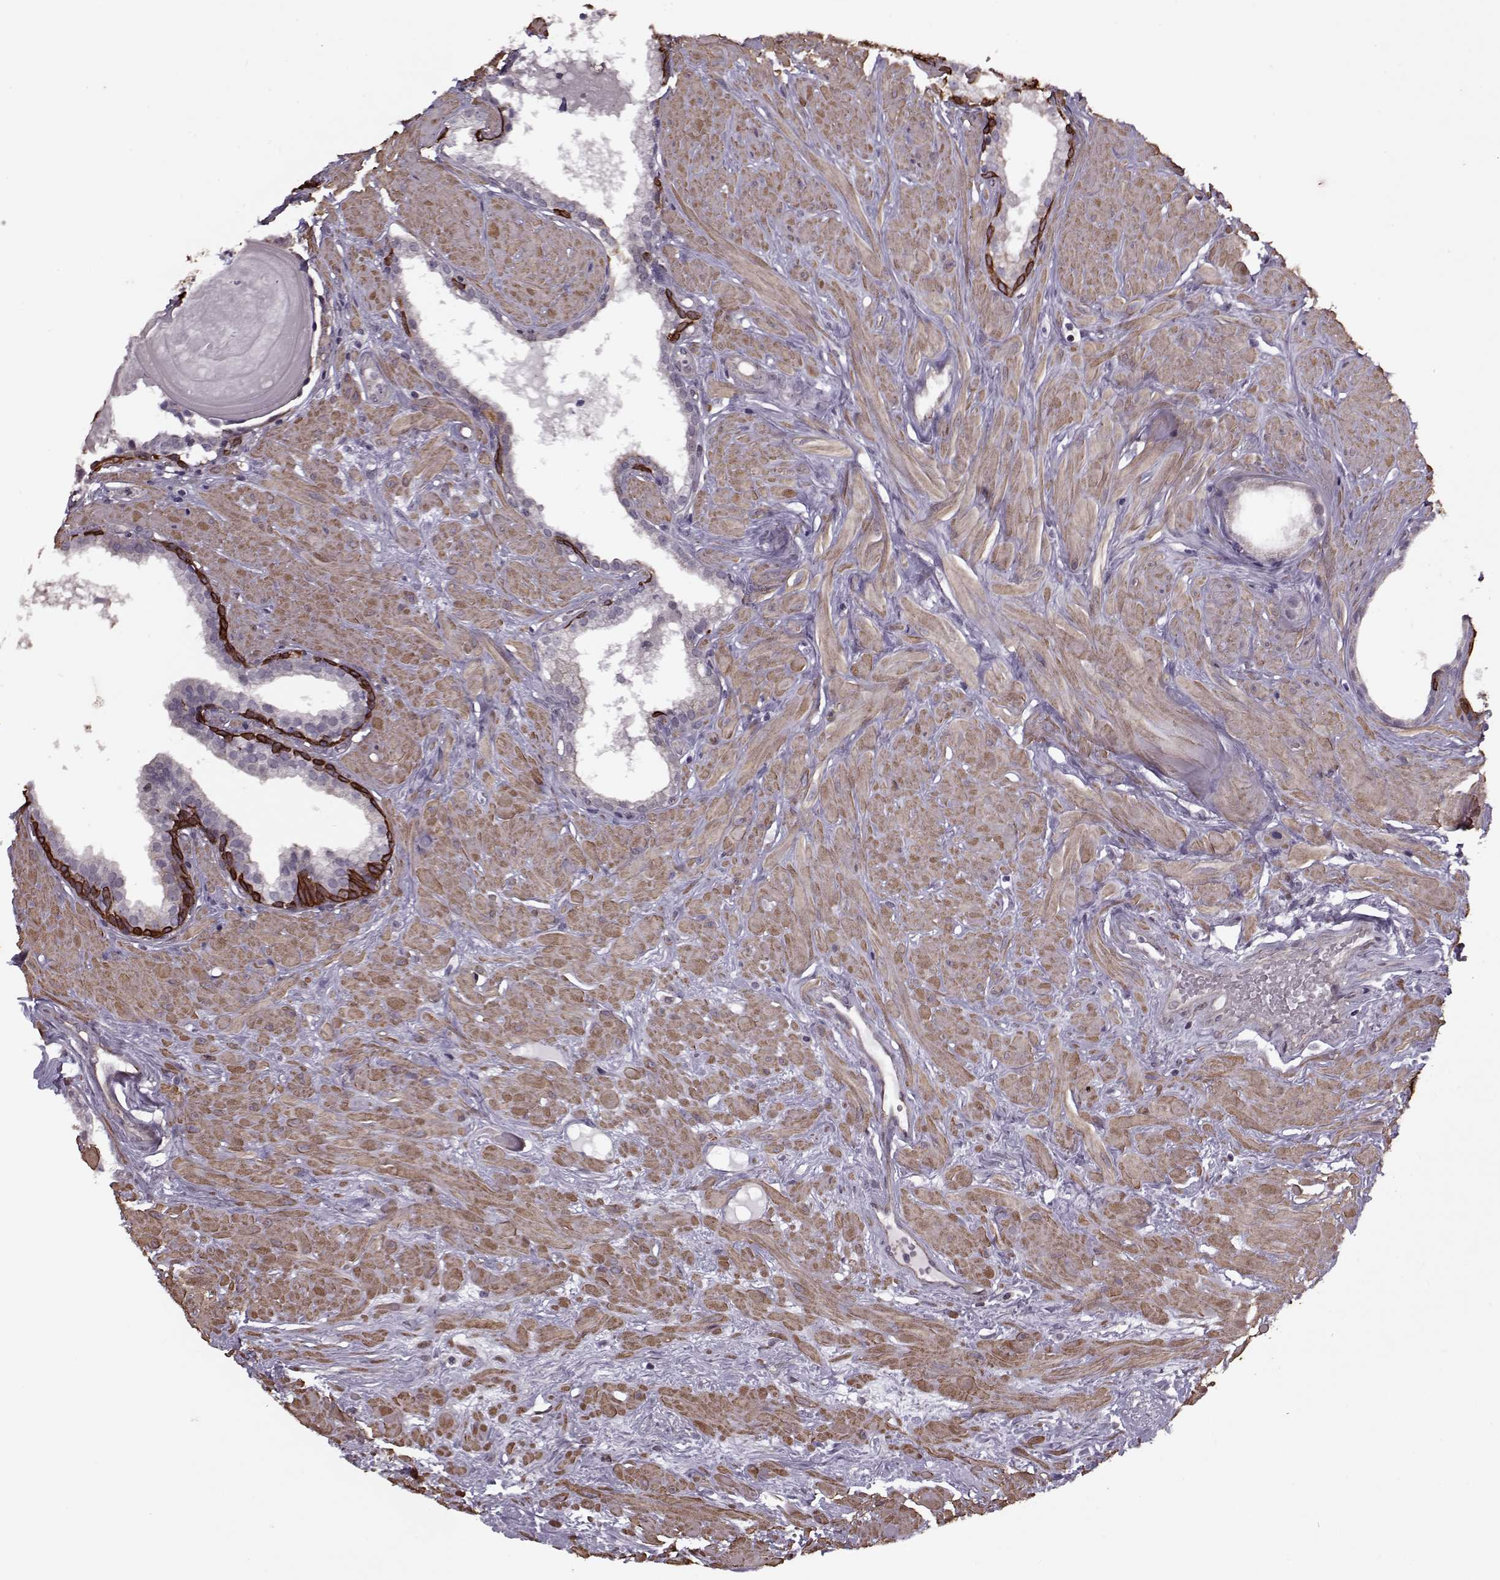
{"staining": {"intensity": "strong", "quantity": "25%-75%", "location": "cytoplasmic/membranous"}, "tissue": "prostate", "cell_type": "Glandular cells", "image_type": "normal", "snomed": [{"axis": "morphology", "description": "Normal tissue, NOS"}, {"axis": "topography", "description": "Prostate"}], "caption": "Protein analysis of unremarkable prostate displays strong cytoplasmic/membranous positivity in about 25%-75% of glandular cells. (DAB (3,3'-diaminobenzidine) = brown stain, brightfield microscopy at high magnification).", "gene": "KRT9", "patient": {"sex": "male", "age": 48}}